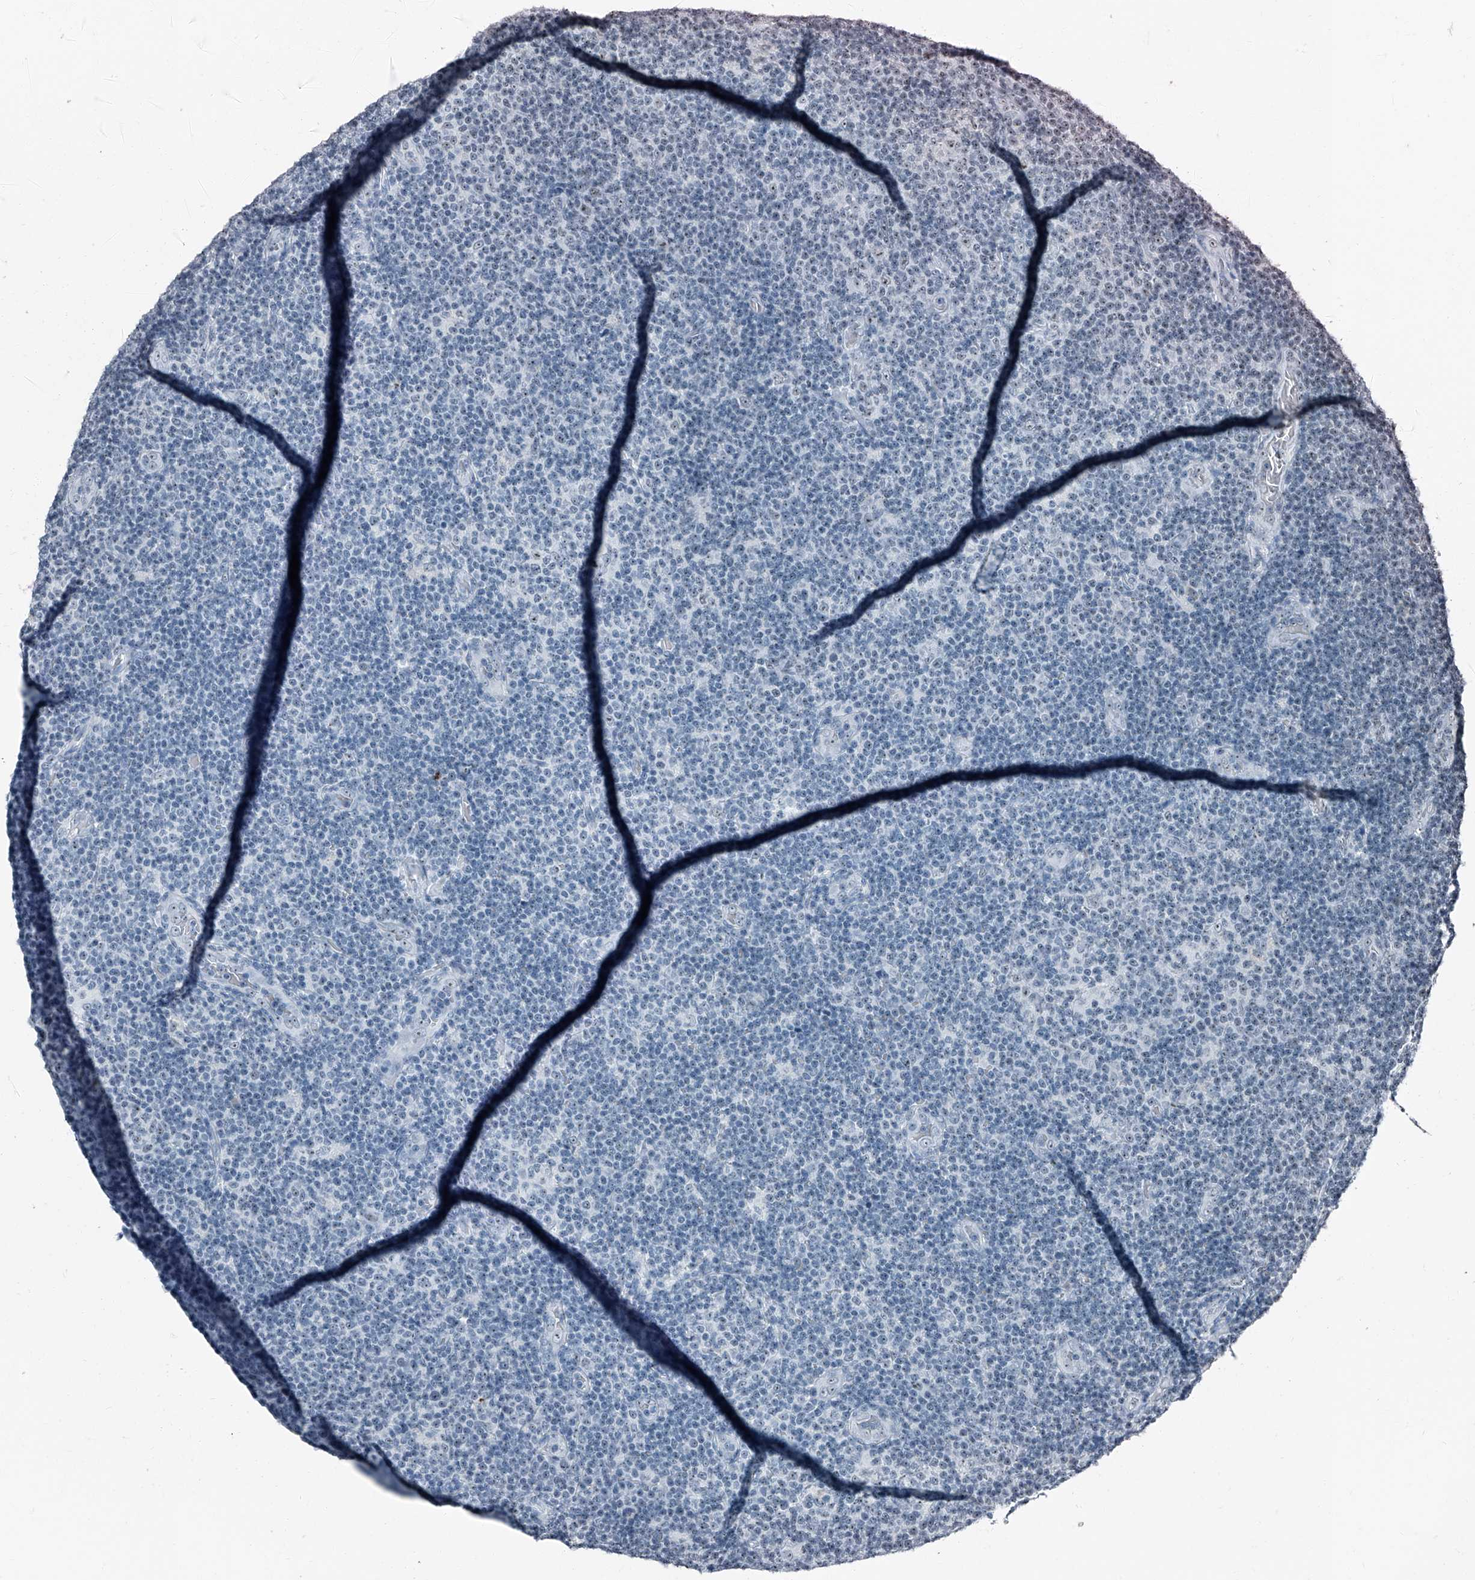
{"staining": {"intensity": "weak", "quantity": "<25%", "location": "nuclear"}, "tissue": "lymphoma", "cell_type": "Tumor cells", "image_type": "cancer", "snomed": [{"axis": "morphology", "description": "Malignant lymphoma, non-Hodgkin's type, Low grade"}, {"axis": "topography", "description": "Lymph node"}], "caption": "Malignant lymphoma, non-Hodgkin's type (low-grade) was stained to show a protein in brown. There is no significant positivity in tumor cells.", "gene": "TCOF1", "patient": {"sex": "male", "age": 83}}